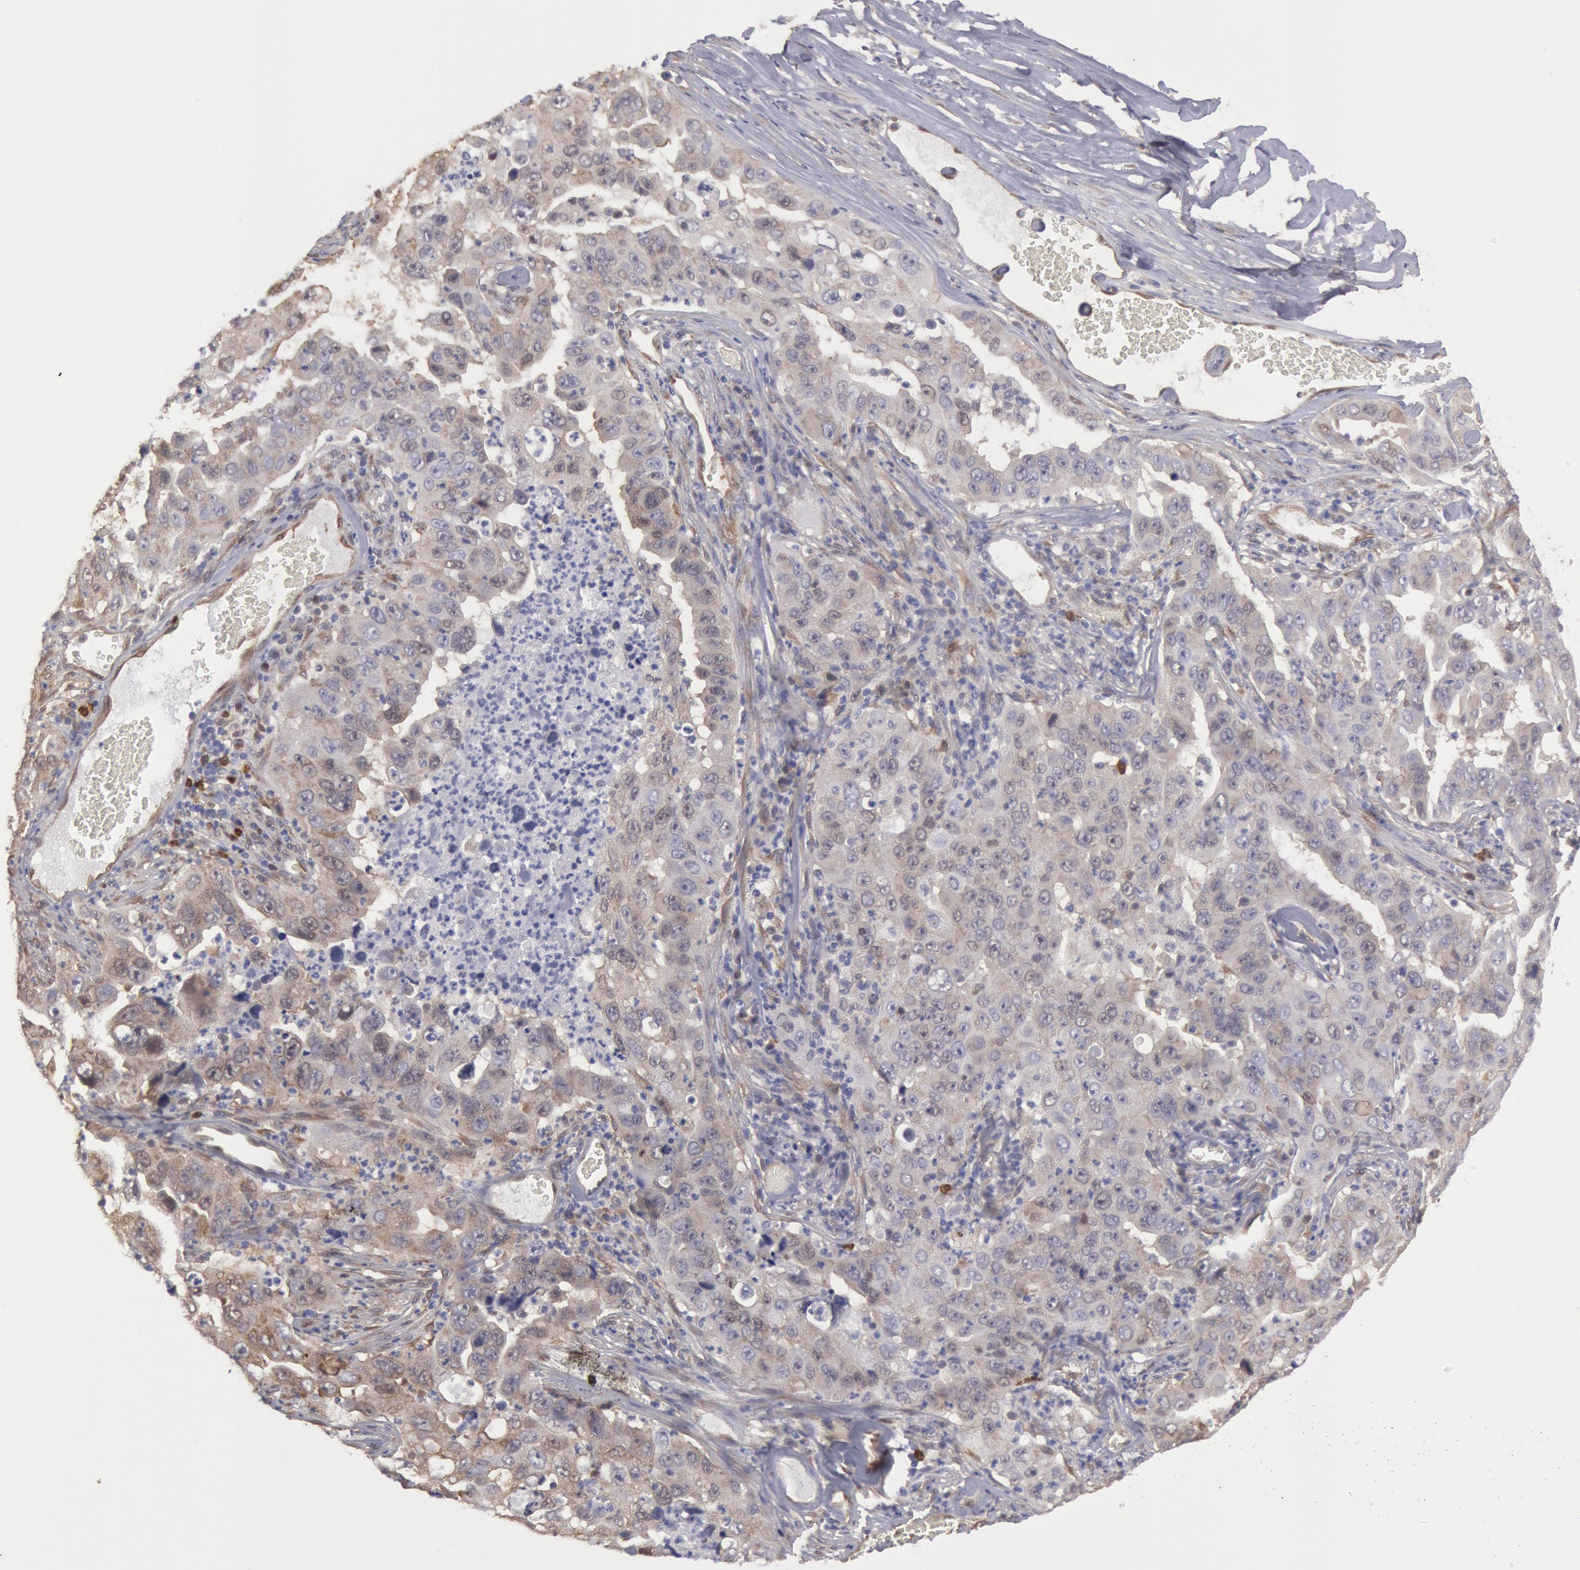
{"staining": {"intensity": "negative", "quantity": "none", "location": "none"}, "tissue": "lung cancer", "cell_type": "Tumor cells", "image_type": "cancer", "snomed": [{"axis": "morphology", "description": "Squamous cell carcinoma, NOS"}, {"axis": "topography", "description": "Lung"}], "caption": "Protein analysis of lung cancer shows no significant expression in tumor cells.", "gene": "CCDC50", "patient": {"sex": "male", "age": 64}}